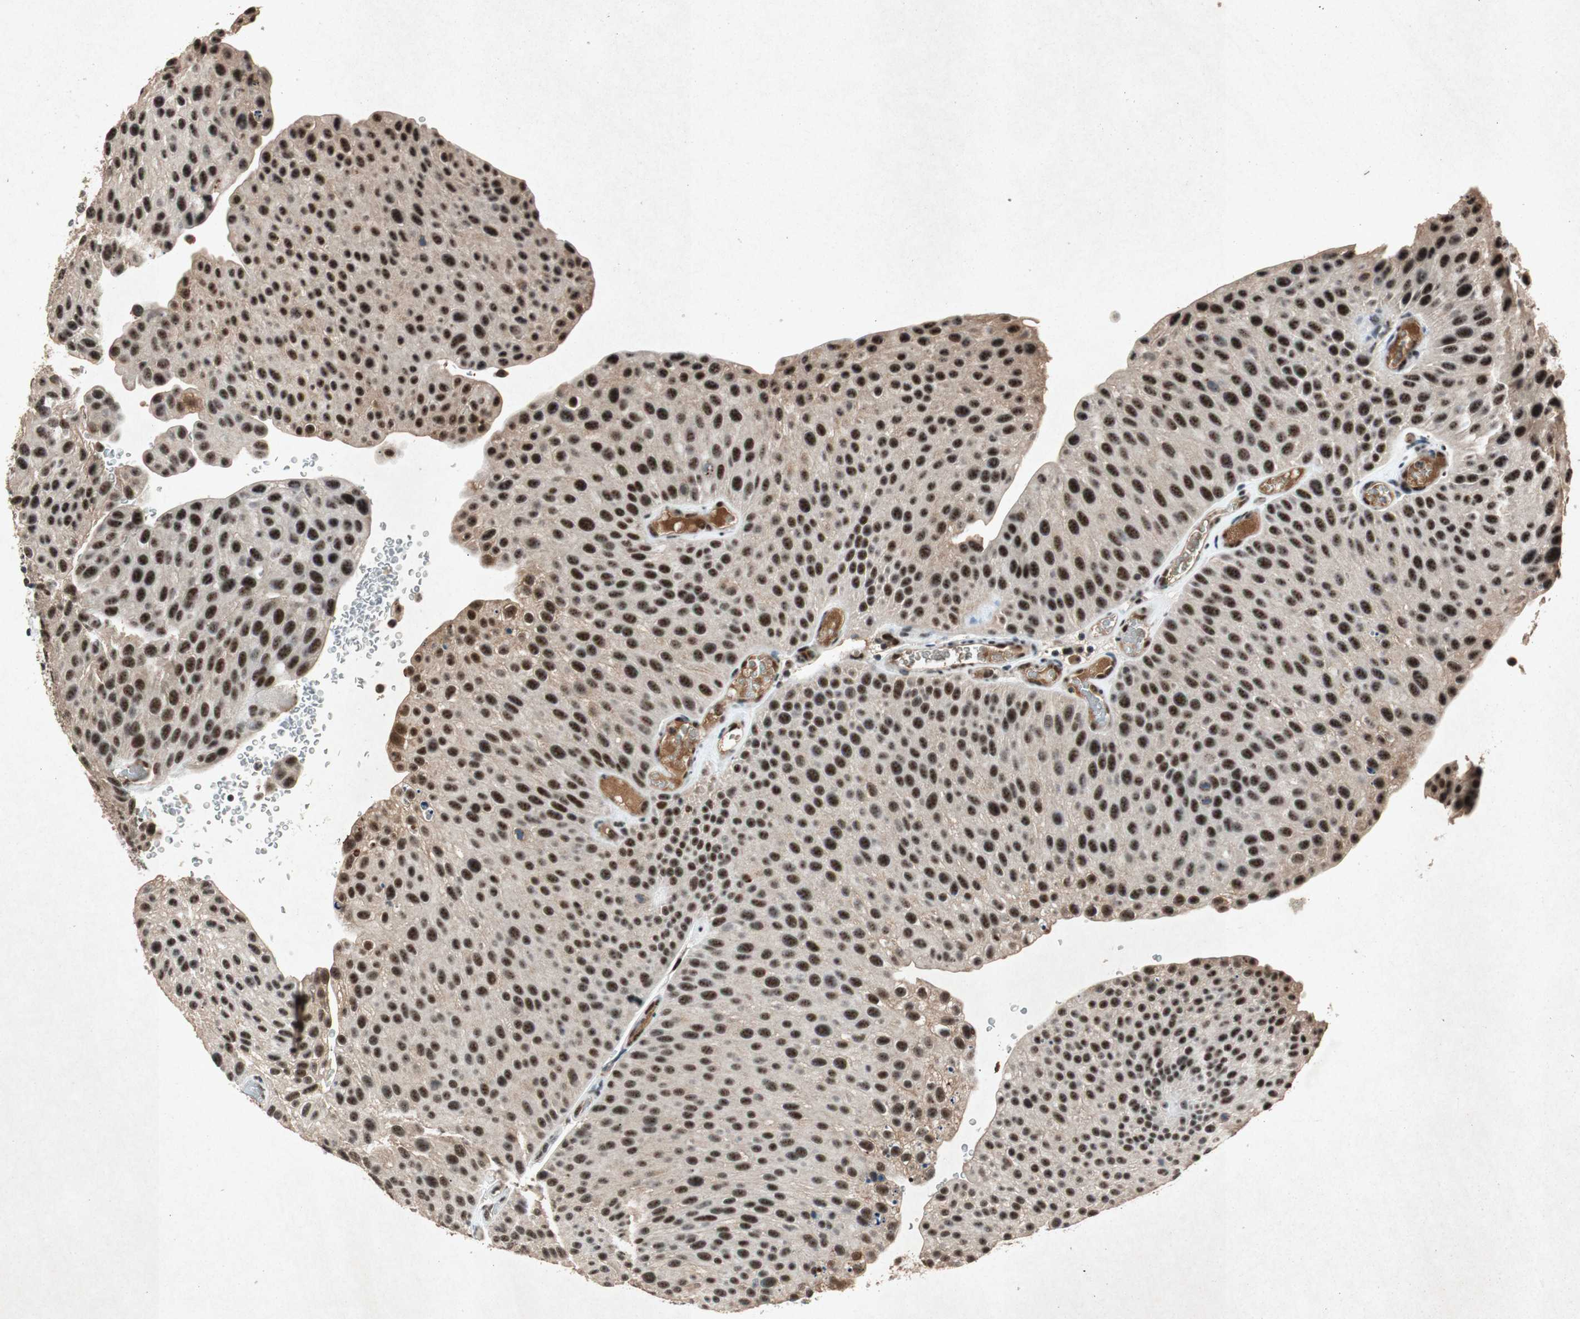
{"staining": {"intensity": "strong", "quantity": ">75%", "location": "cytoplasmic/membranous,nuclear"}, "tissue": "urothelial cancer", "cell_type": "Tumor cells", "image_type": "cancer", "snomed": [{"axis": "morphology", "description": "Urothelial carcinoma, Low grade"}, {"axis": "topography", "description": "Smooth muscle"}, {"axis": "topography", "description": "Urinary bladder"}], "caption": "An IHC photomicrograph of tumor tissue is shown. Protein staining in brown highlights strong cytoplasmic/membranous and nuclear positivity in urothelial cancer within tumor cells. (IHC, brightfield microscopy, high magnification).", "gene": "PML", "patient": {"sex": "male", "age": 60}}